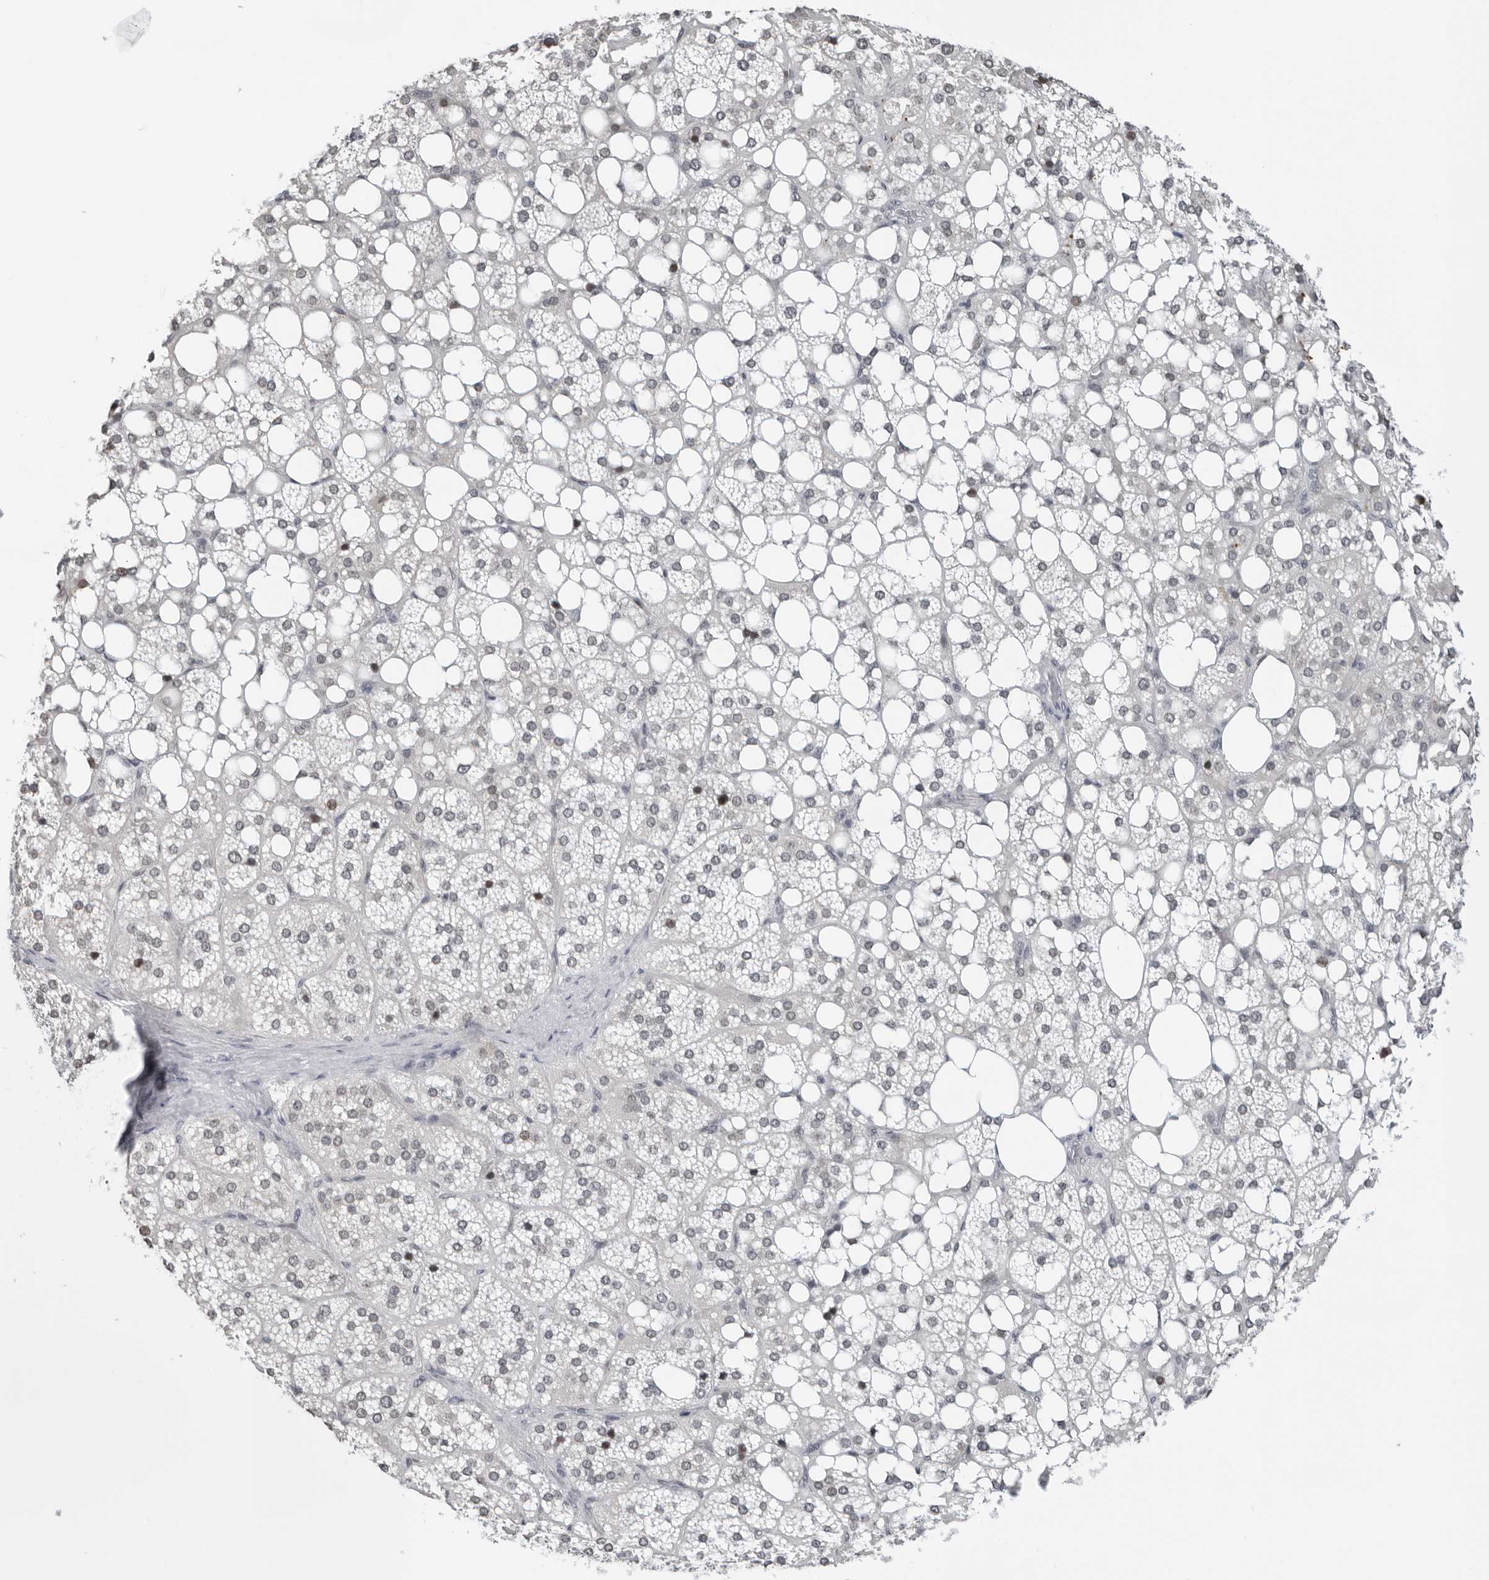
{"staining": {"intensity": "moderate", "quantity": "25%-75%", "location": "nuclear"}, "tissue": "adrenal gland", "cell_type": "Glandular cells", "image_type": "normal", "snomed": [{"axis": "morphology", "description": "Normal tissue, NOS"}, {"axis": "topography", "description": "Adrenal gland"}], "caption": "Glandular cells show medium levels of moderate nuclear expression in approximately 25%-75% of cells in unremarkable human adrenal gland. (Stains: DAB (3,3'-diaminobenzidine) in brown, nuclei in blue, Microscopy: brightfield microscopy at high magnification).", "gene": "PPP1R42", "patient": {"sex": "female", "age": 59}}